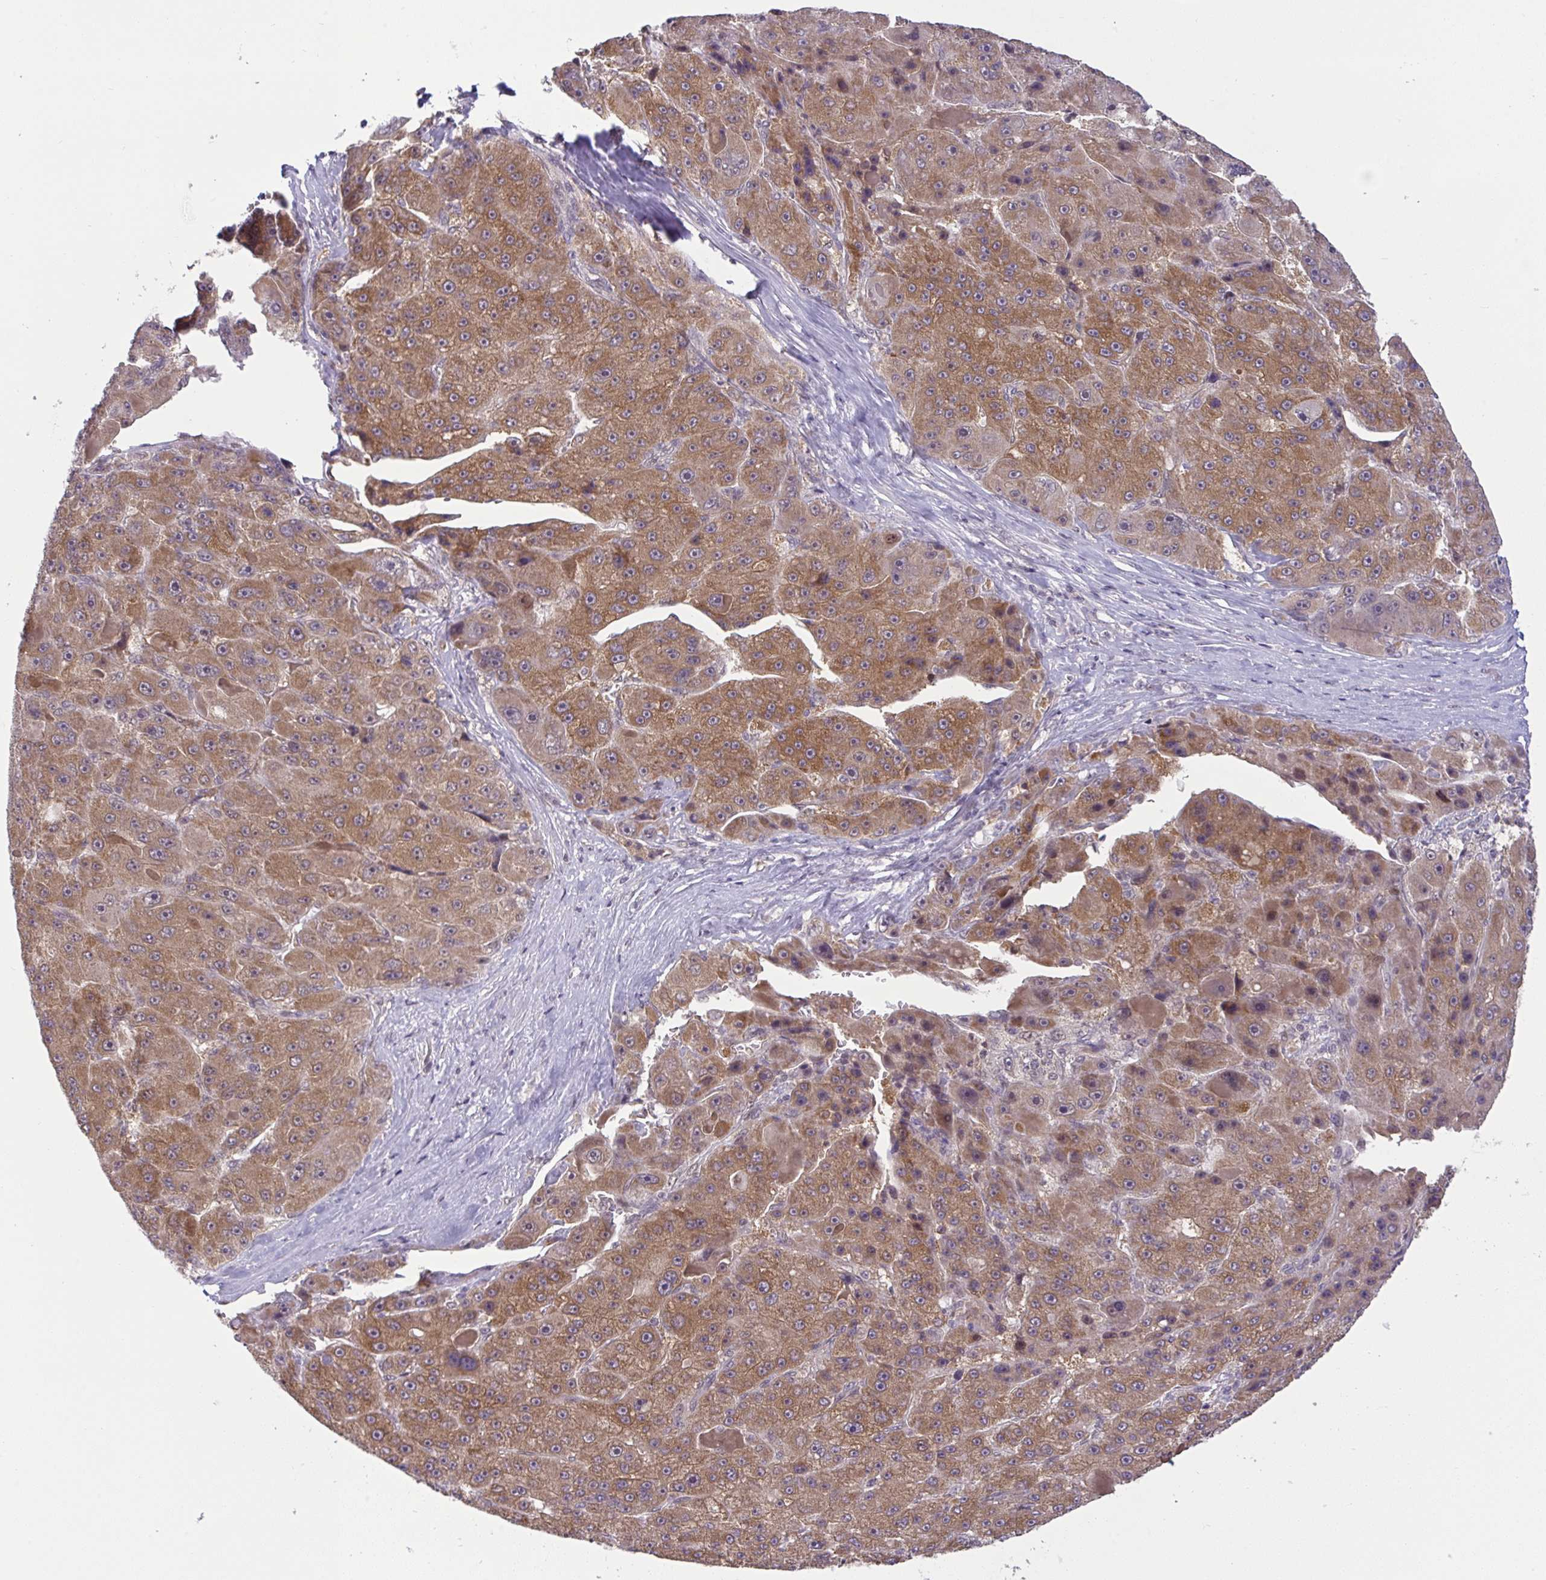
{"staining": {"intensity": "moderate", "quantity": ">75%", "location": "cytoplasmic/membranous"}, "tissue": "liver cancer", "cell_type": "Tumor cells", "image_type": "cancer", "snomed": [{"axis": "morphology", "description": "Carcinoma, Hepatocellular, NOS"}, {"axis": "topography", "description": "Liver"}], "caption": "This is an image of IHC staining of liver cancer (hepatocellular carcinoma), which shows moderate expression in the cytoplasmic/membranous of tumor cells.", "gene": "KLF2", "patient": {"sex": "male", "age": 76}}